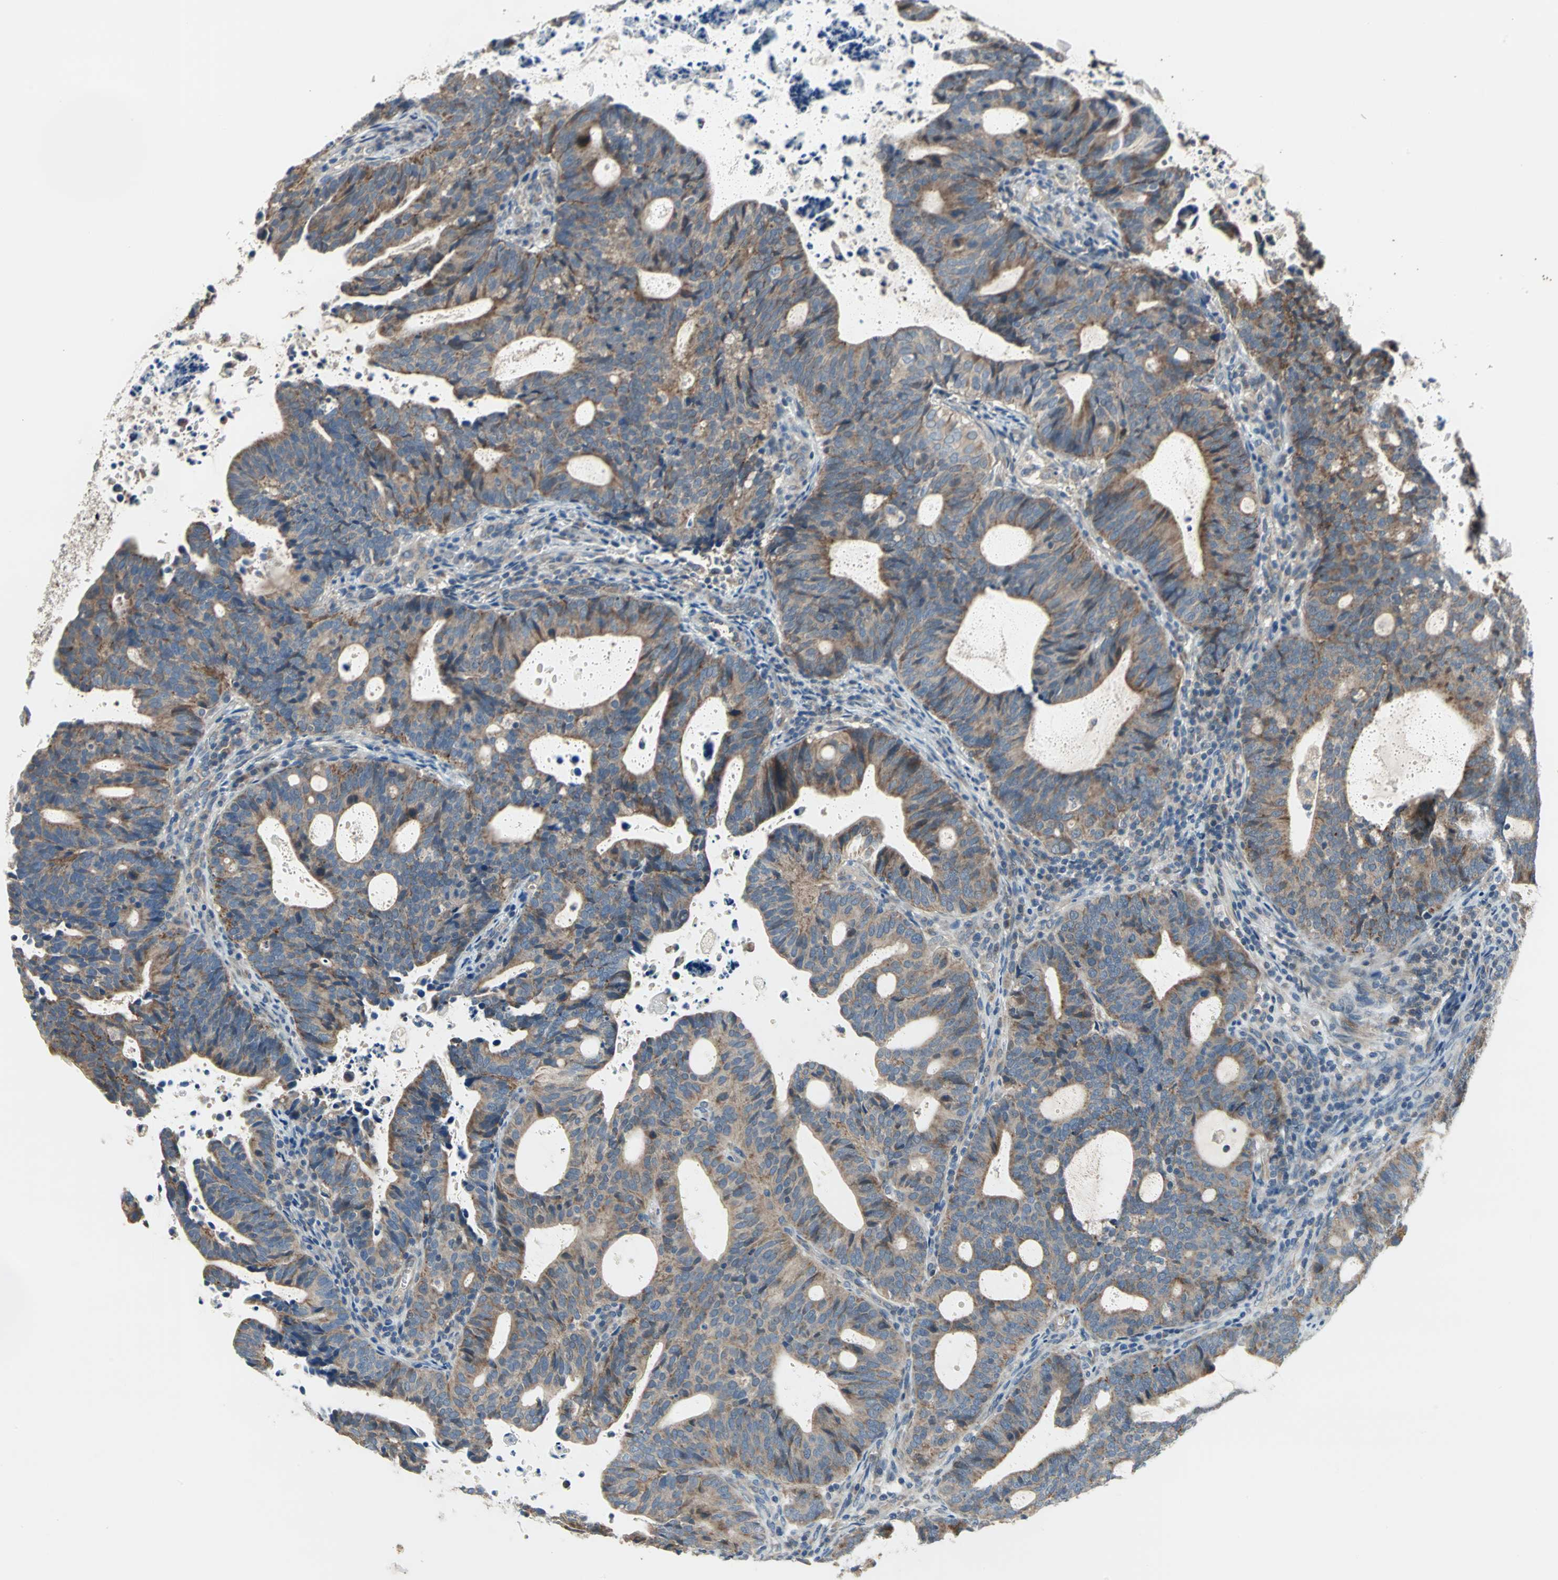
{"staining": {"intensity": "moderate", "quantity": ">75%", "location": "cytoplasmic/membranous"}, "tissue": "endometrial cancer", "cell_type": "Tumor cells", "image_type": "cancer", "snomed": [{"axis": "morphology", "description": "Adenocarcinoma, NOS"}, {"axis": "topography", "description": "Uterus"}], "caption": "A photomicrograph showing moderate cytoplasmic/membranous expression in approximately >75% of tumor cells in endometrial cancer, as visualized by brown immunohistochemical staining.", "gene": "TRAK1", "patient": {"sex": "female", "age": 83}}